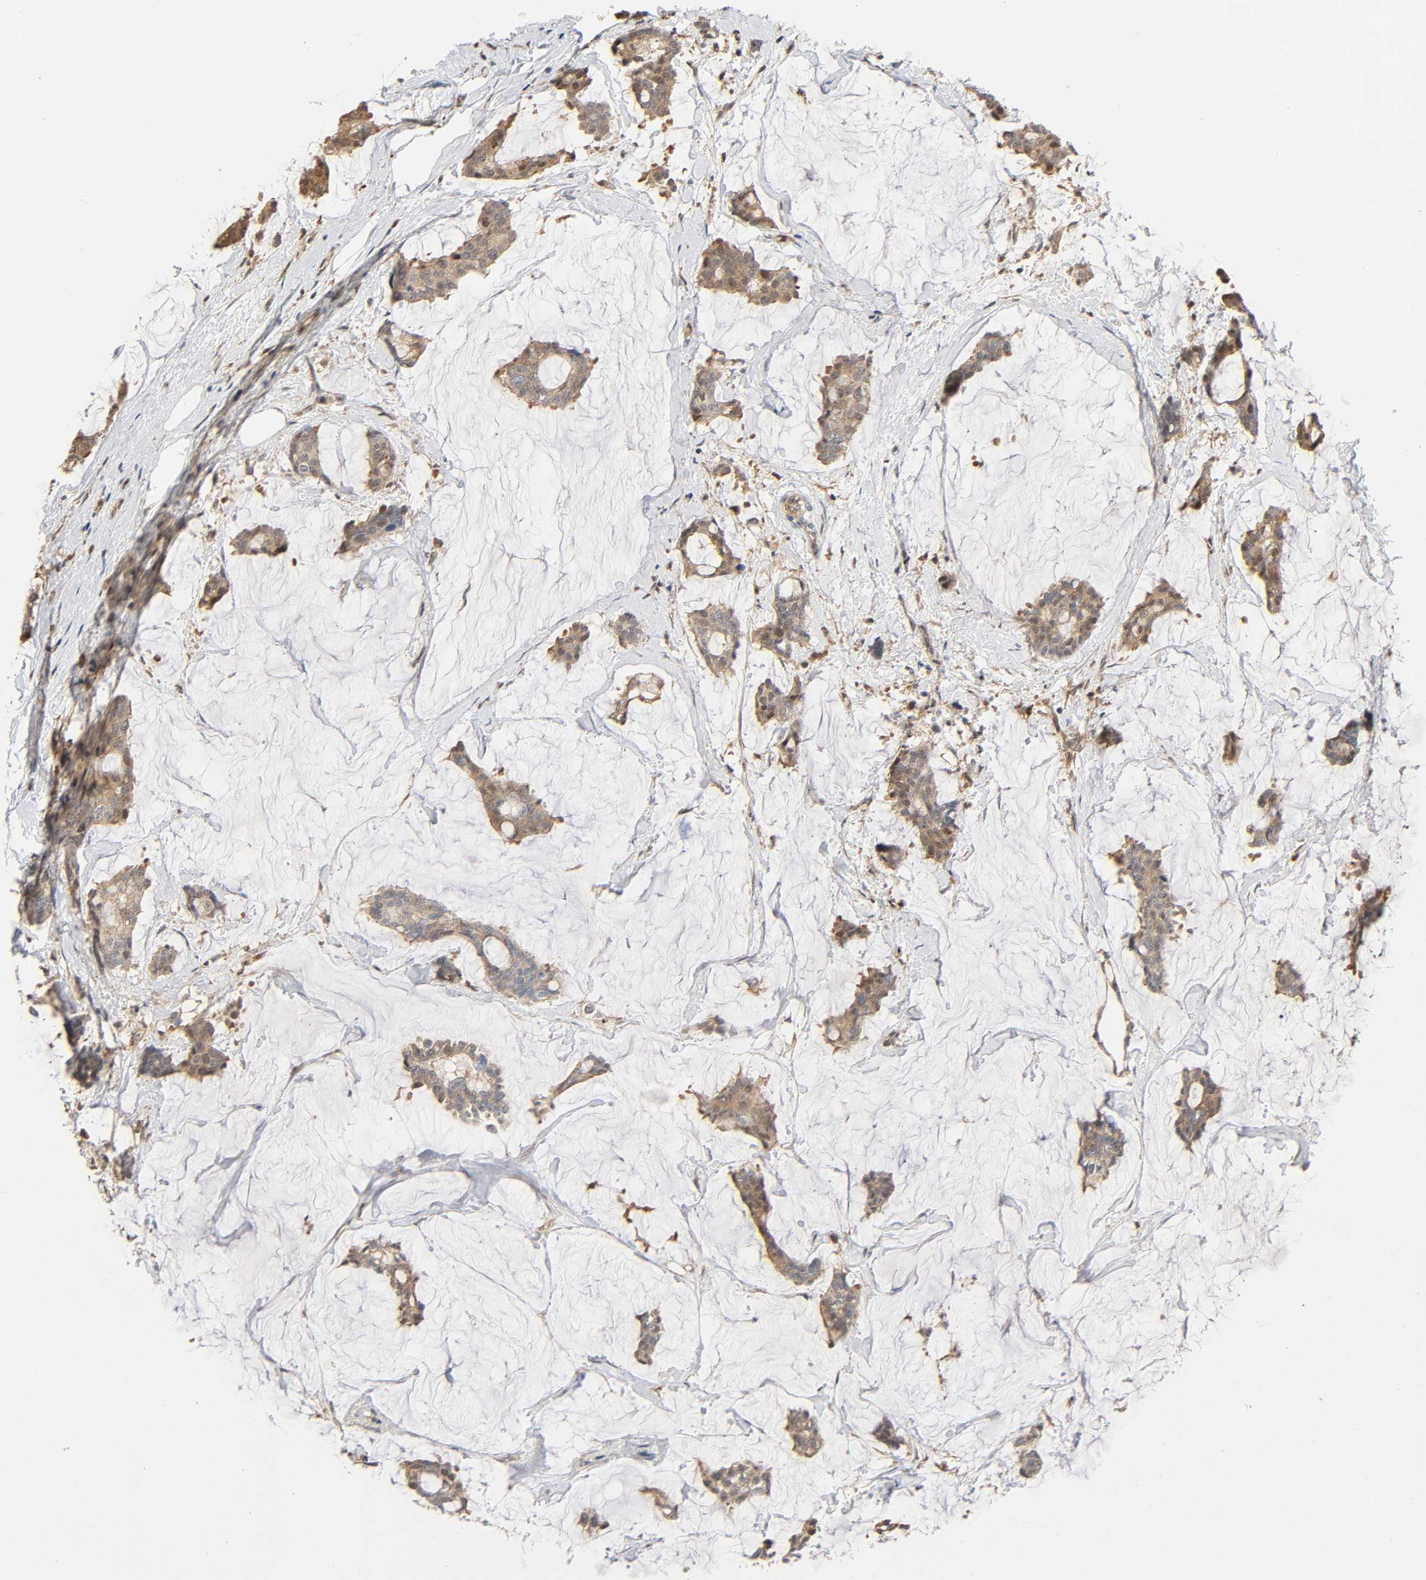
{"staining": {"intensity": "moderate", "quantity": ">75%", "location": "cytoplasmic/membranous,nuclear"}, "tissue": "breast cancer", "cell_type": "Tumor cells", "image_type": "cancer", "snomed": [{"axis": "morphology", "description": "Duct carcinoma"}, {"axis": "topography", "description": "Breast"}], "caption": "Protein staining displays moderate cytoplasmic/membranous and nuclear positivity in about >75% of tumor cells in breast cancer (invasive ductal carcinoma).", "gene": "CASP9", "patient": {"sex": "female", "age": 93}}